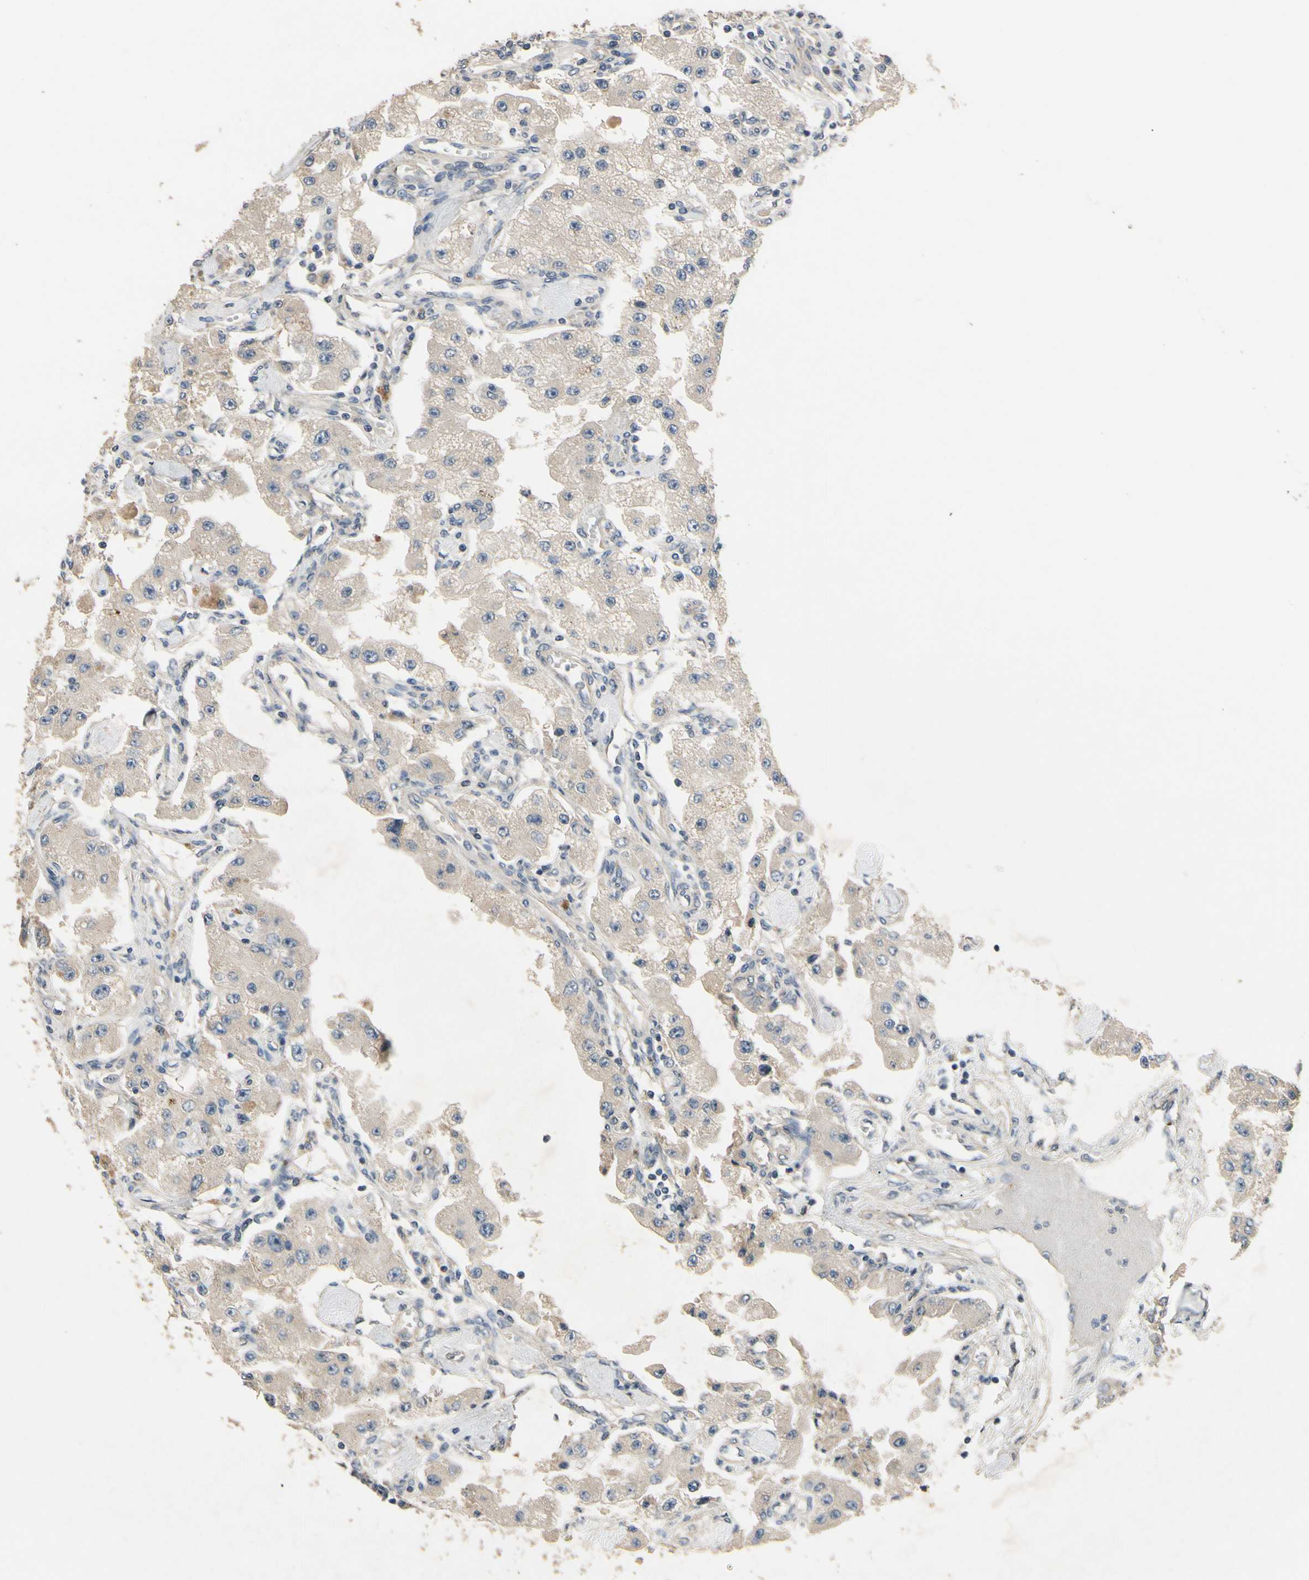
{"staining": {"intensity": "negative", "quantity": "none", "location": "none"}, "tissue": "carcinoid", "cell_type": "Tumor cells", "image_type": "cancer", "snomed": [{"axis": "morphology", "description": "Carcinoid, malignant, NOS"}, {"axis": "topography", "description": "Pancreas"}], "caption": "This micrograph is of carcinoid stained with immunohistochemistry (IHC) to label a protein in brown with the nuclei are counter-stained blue. There is no staining in tumor cells.", "gene": "ALKBH3", "patient": {"sex": "male", "age": 41}}